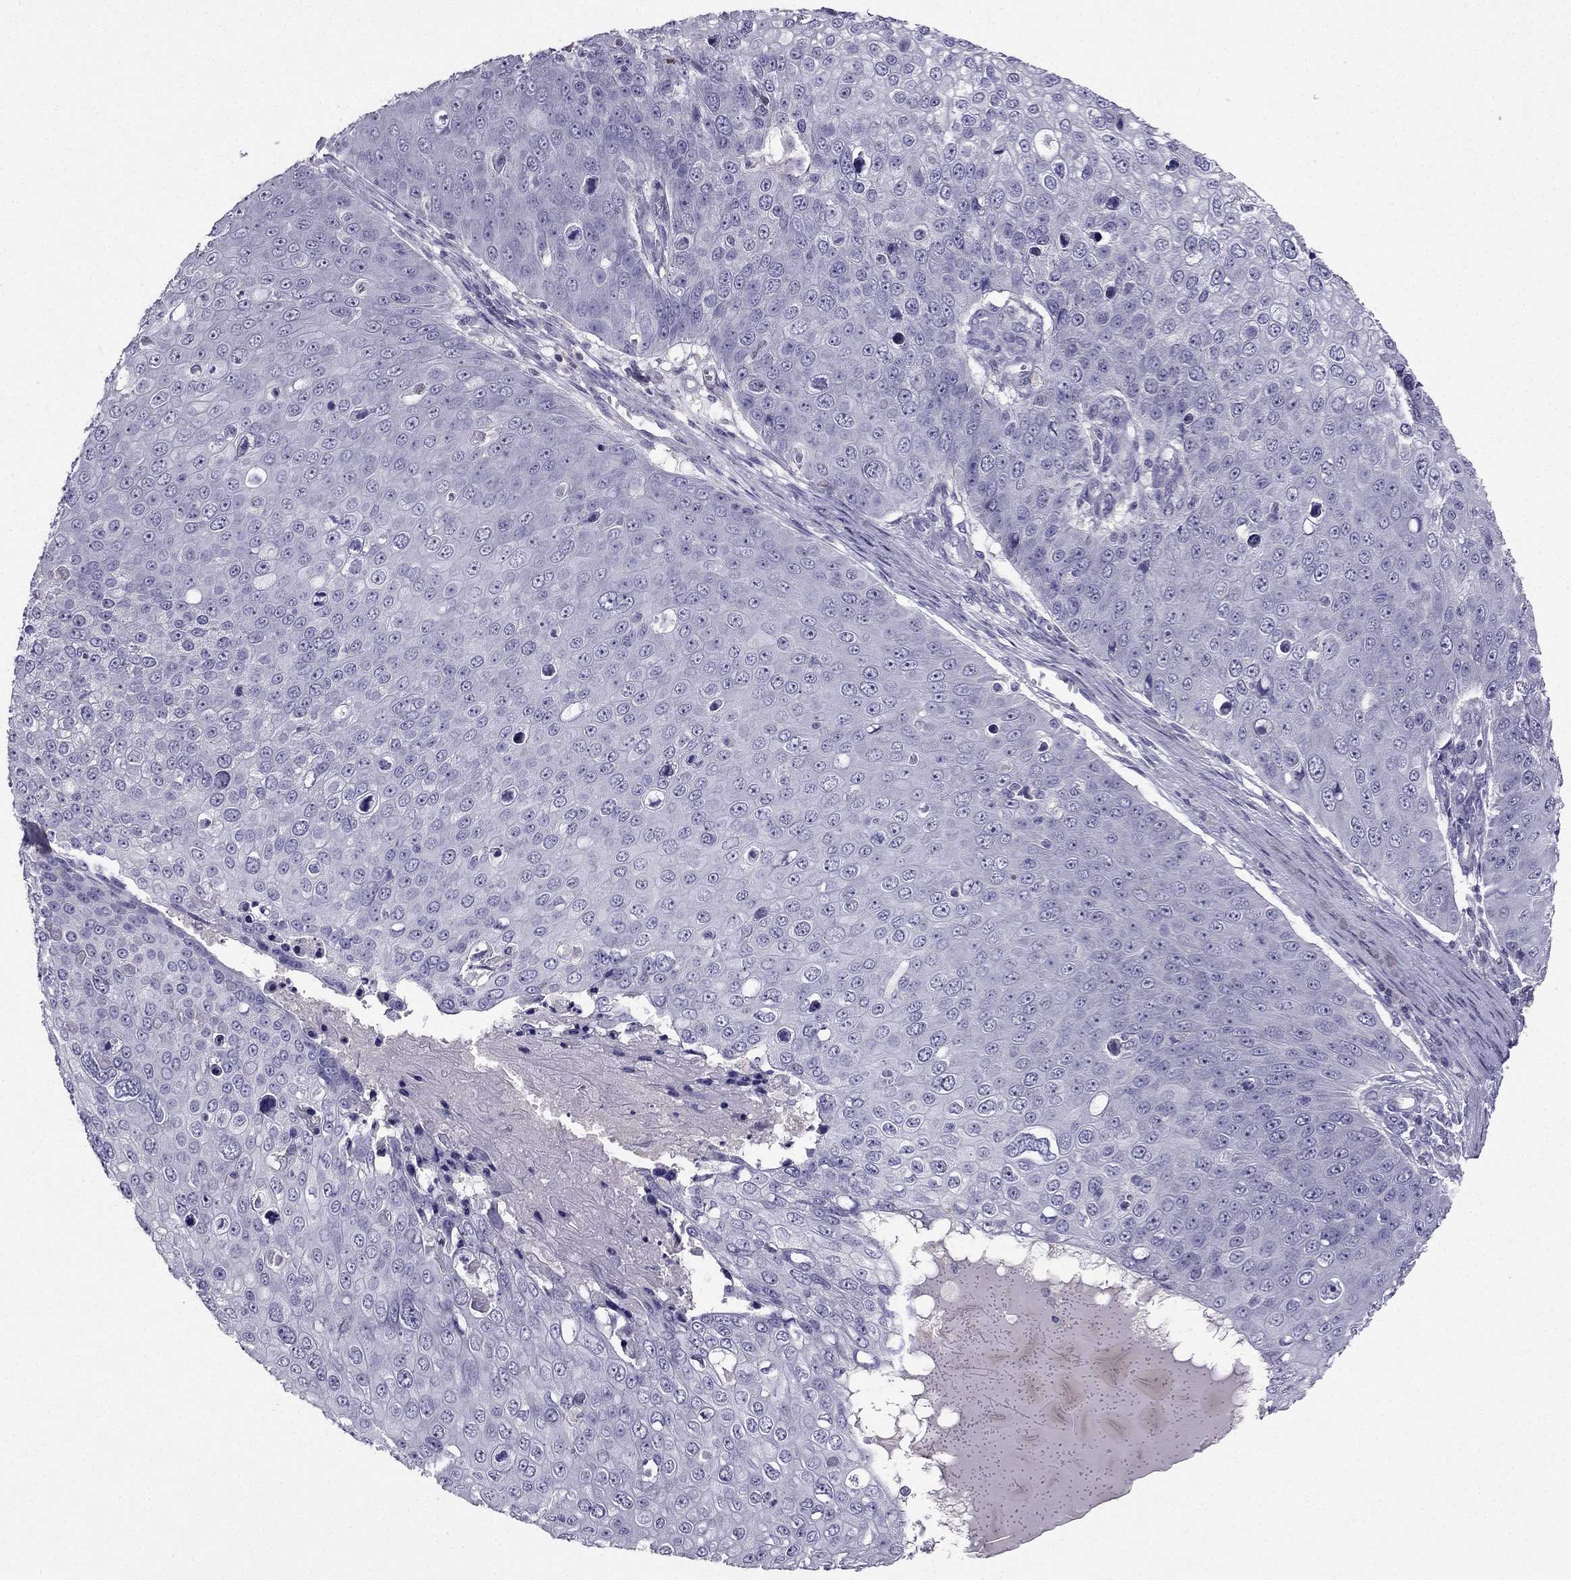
{"staining": {"intensity": "negative", "quantity": "none", "location": "none"}, "tissue": "skin cancer", "cell_type": "Tumor cells", "image_type": "cancer", "snomed": [{"axis": "morphology", "description": "Squamous cell carcinoma, NOS"}, {"axis": "topography", "description": "Skin"}], "caption": "There is no significant expression in tumor cells of skin cancer (squamous cell carcinoma).", "gene": "LMTK3", "patient": {"sex": "male", "age": 71}}